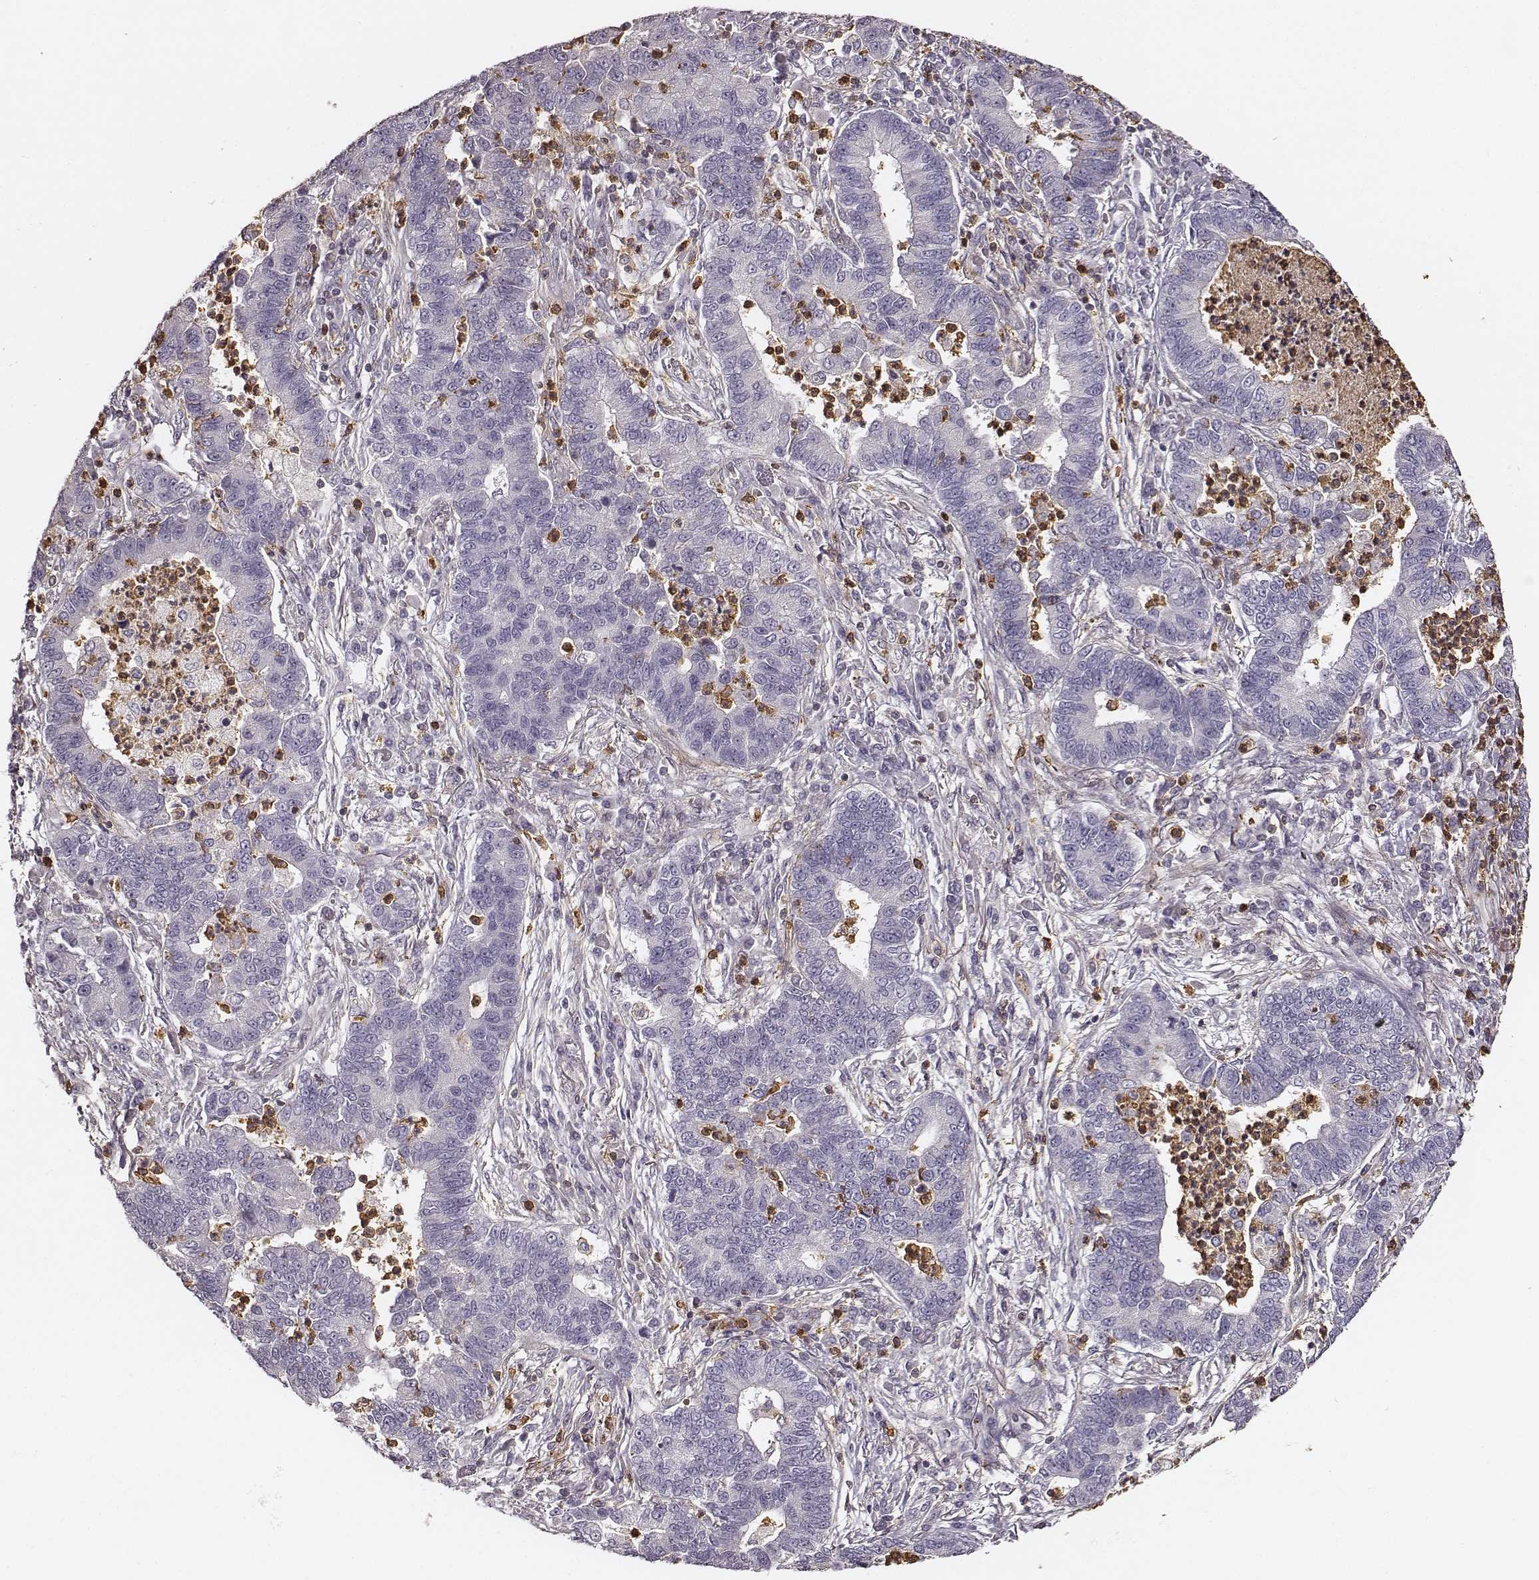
{"staining": {"intensity": "negative", "quantity": "none", "location": "none"}, "tissue": "lung cancer", "cell_type": "Tumor cells", "image_type": "cancer", "snomed": [{"axis": "morphology", "description": "Adenocarcinoma, NOS"}, {"axis": "topography", "description": "Lung"}], "caption": "A high-resolution micrograph shows immunohistochemistry staining of lung cancer (adenocarcinoma), which displays no significant expression in tumor cells.", "gene": "ZYX", "patient": {"sex": "female", "age": 57}}